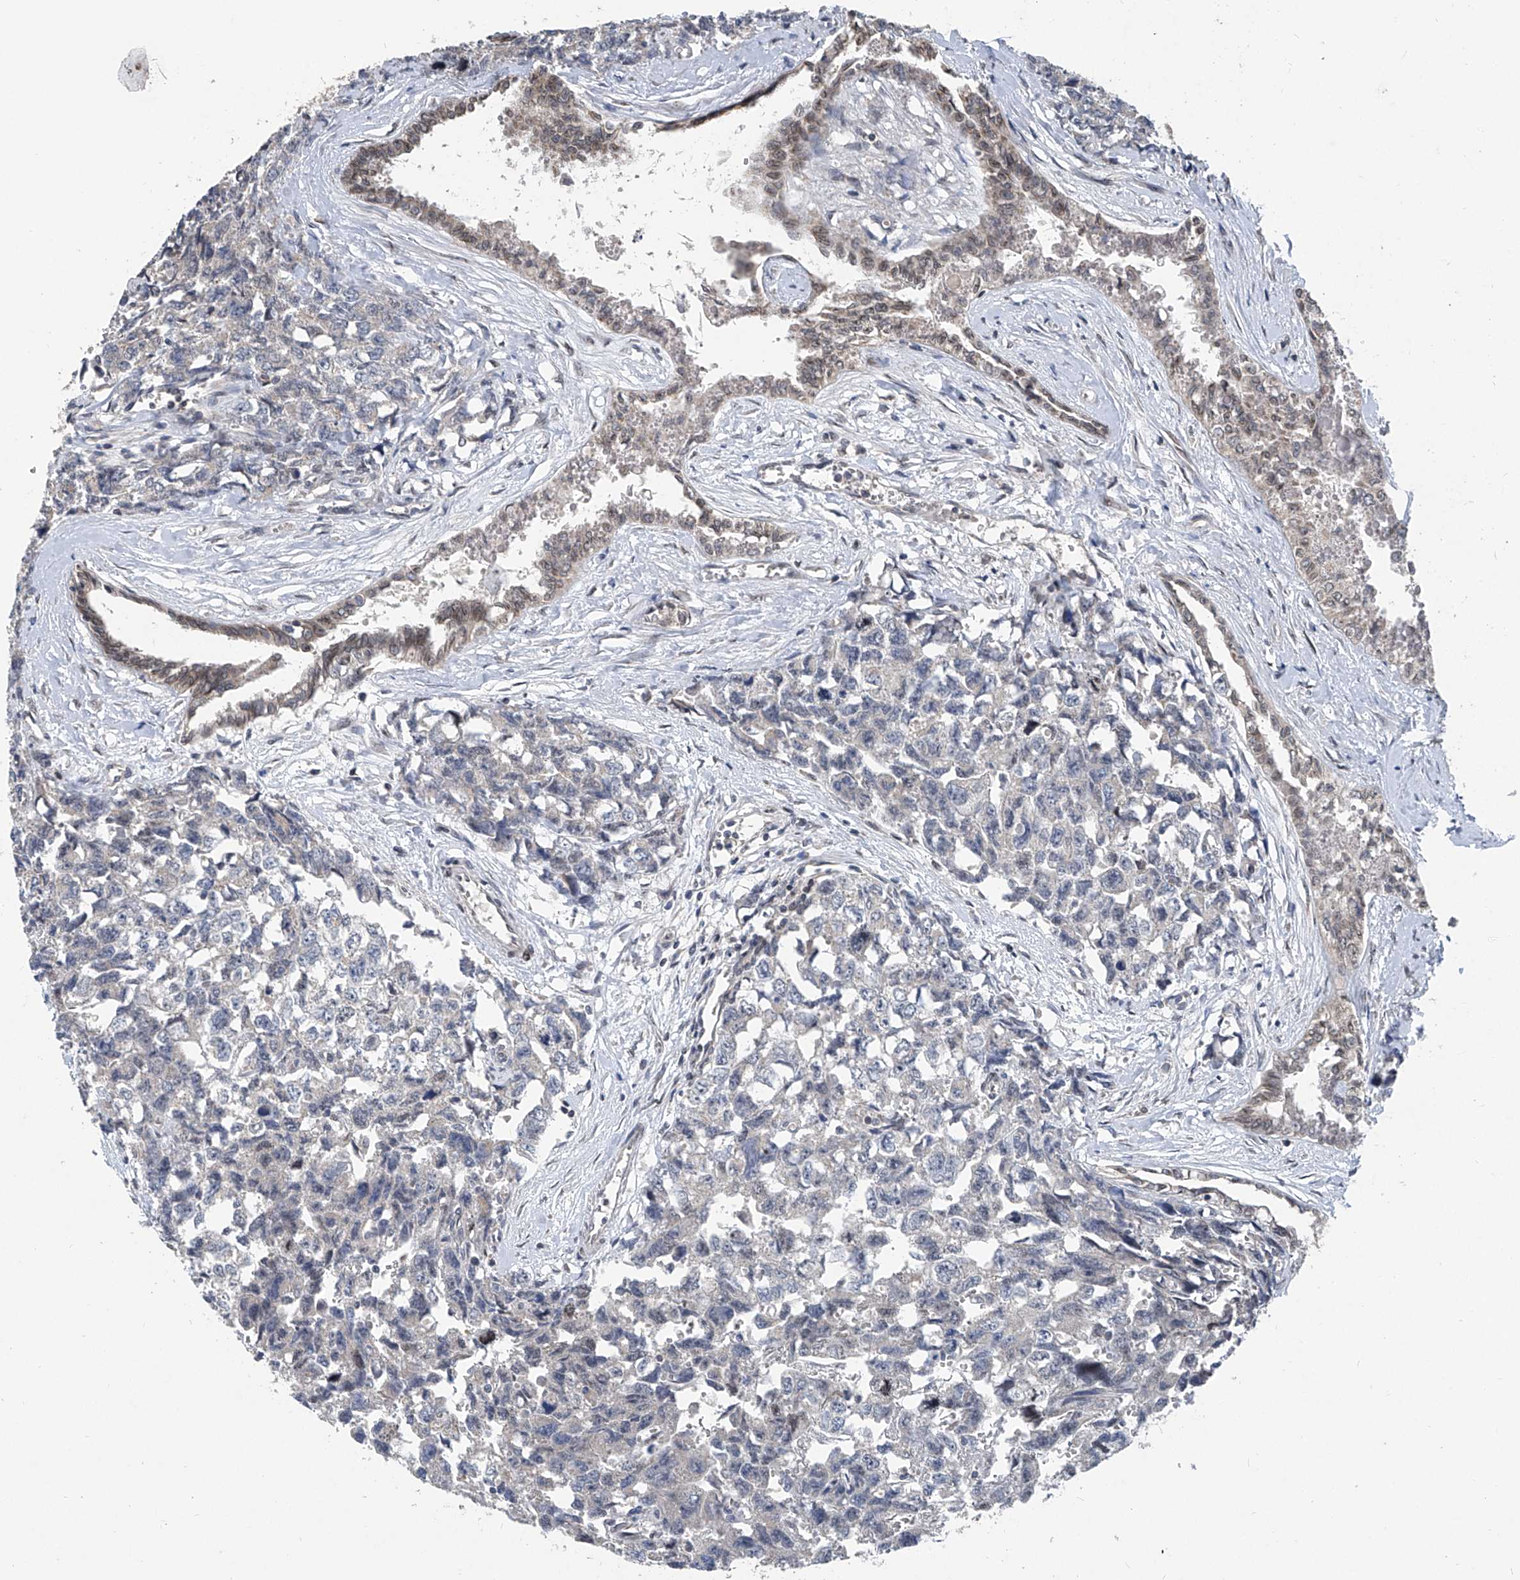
{"staining": {"intensity": "negative", "quantity": "none", "location": "none"}, "tissue": "testis cancer", "cell_type": "Tumor cells", "image_type": "cancer", "snomed": [{"axis": "morphology", "description": "Carcinoma, Embryonal, NOS"}, {"axis": "topography", "description": "Testis"}], "caption": "This is an IHC micrograph of human testis cancer. There is no positivity in tumor cells.", "gene": "BCKDHB", "patient": {"sex": "male", "age": 31}}